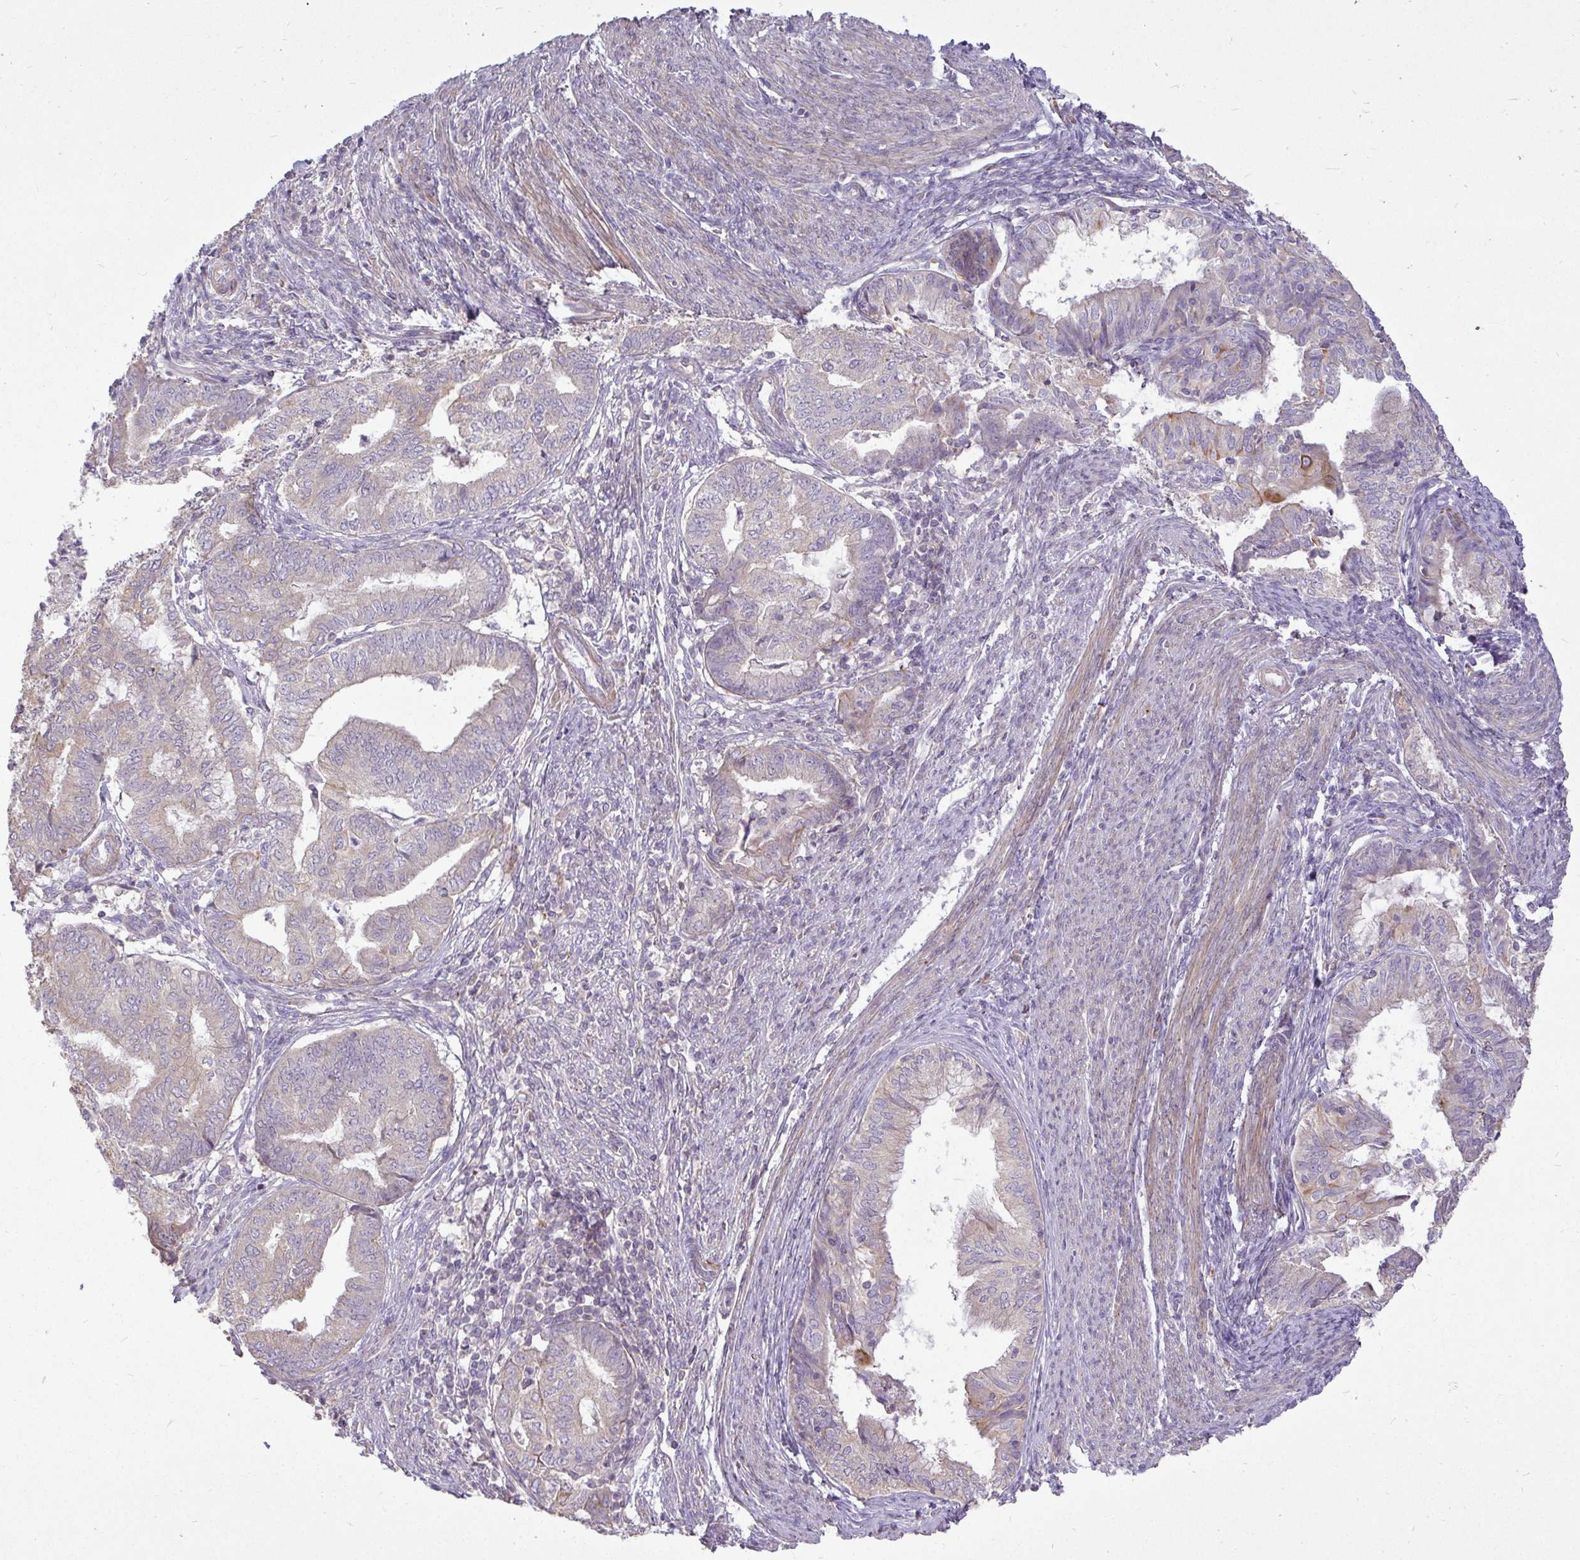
{"staining": {"intensity": "moderate", "quantity": "<25%", "location": "cytoplasmic/membranous"}, "tissue": "endometrial cancer", "cell_type": "Tumor cells", "image_type": "cancer", "snomed": [{"axis": "morphology", "description": "Adenocarcinoma, NOS"}, {"axis": "topography", "description": "Endometrium"}], "caption": "Adenocarcinoma (endometrial) stained with IHC demonstrates moderate cytoplasmic/membranous staining in about <25% of tumor cells.", "gene": "STRIP1", "patient": {"sex": "female", "age": 79}}